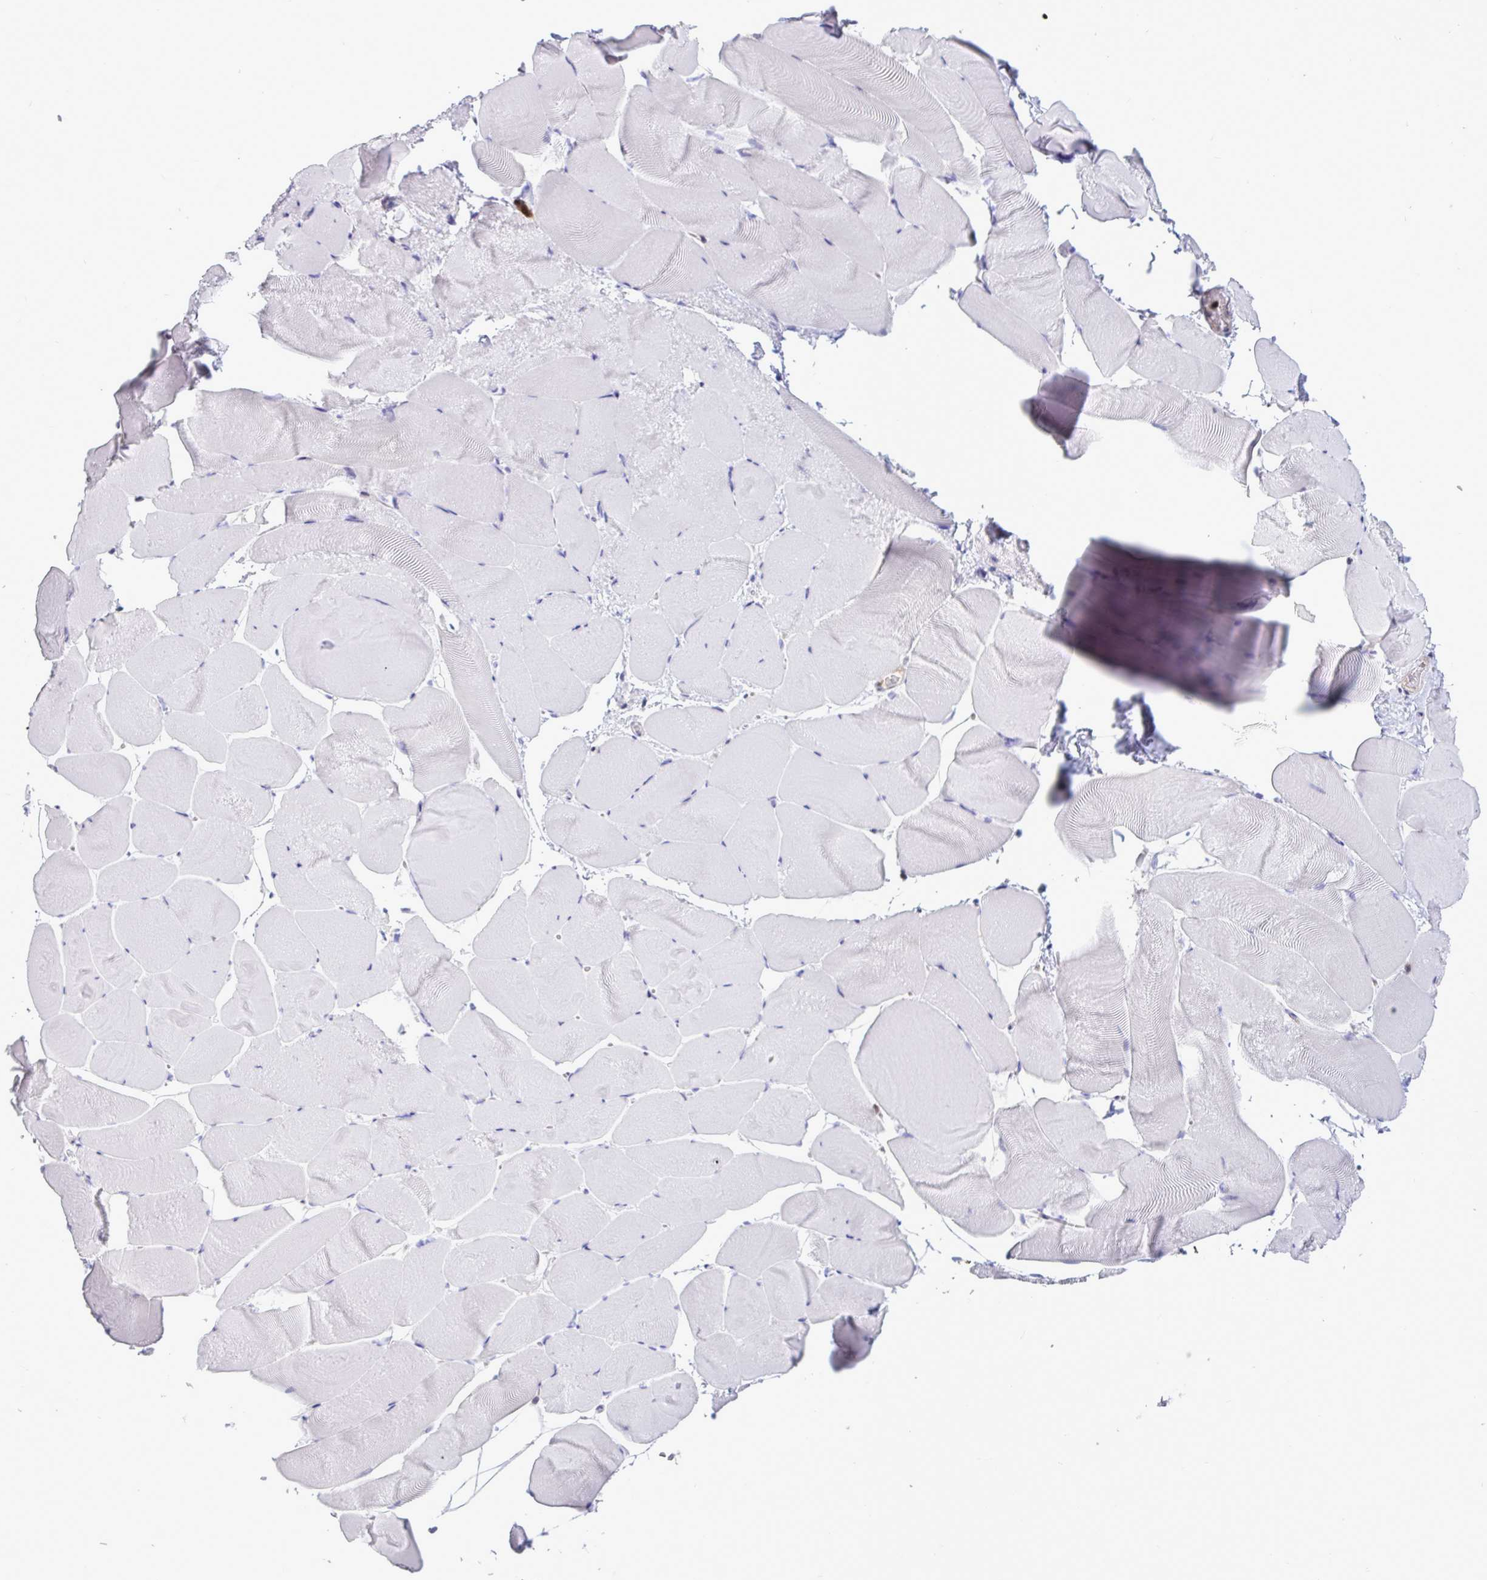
{"staining": {"intensity": "negative", "quantity": "none", "location": "none"}, "tissue": "skeletal muscle", "cell_type": "Myocytes", "image_type": "normal", "snomed": [{"axis": "morphology", "description": "Normal tissue, NOS"}, {"axis": "topography", "description": "Skeletal muscle"}], "caption": "IHC histopathology image of normal human skeletal muscle stained for a protein (brown), which reveals no expression in myocytes.", "gene": "HMGB2", "patient": {"sex": "female", "age": 64}}